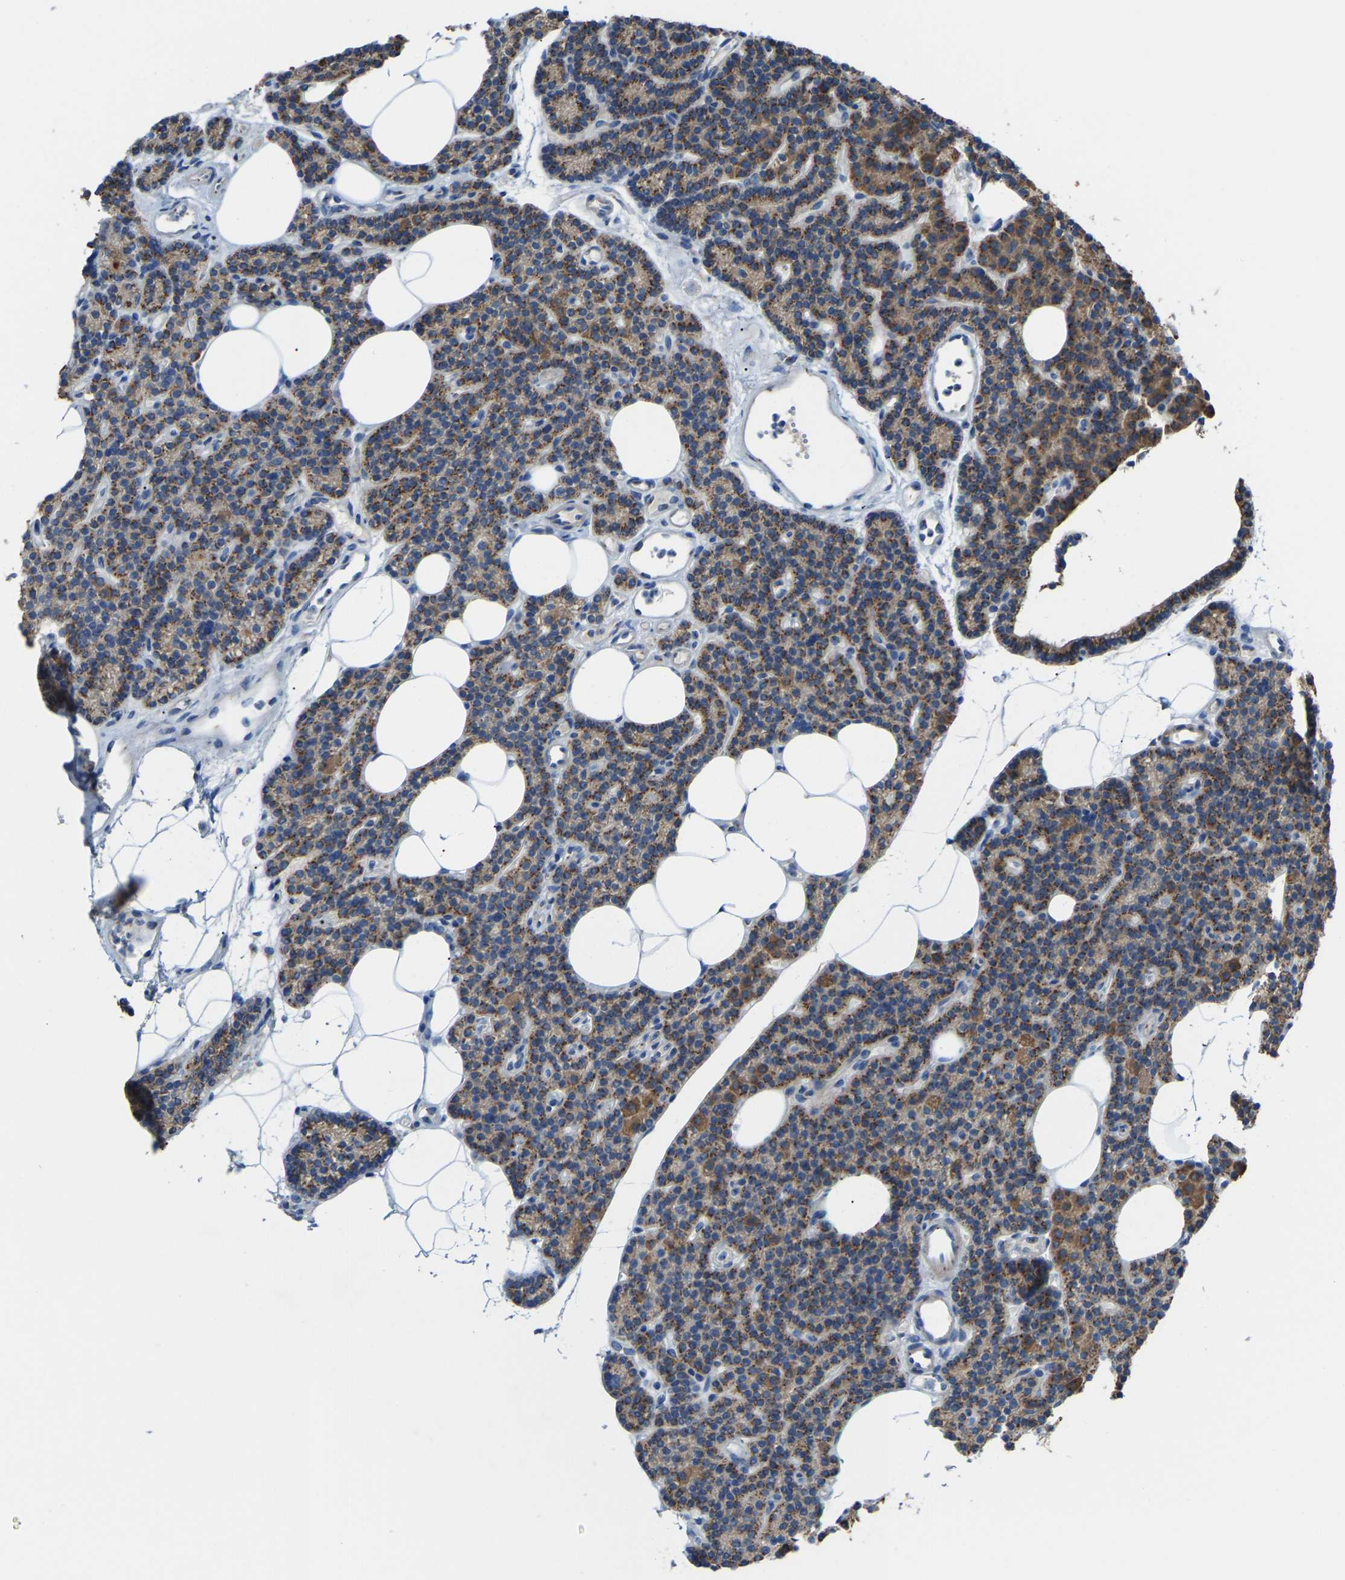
{"staining": {"intensity": "moderate", "quantity": ">75%", "location": "cytoplasmic/membranous"}, "tissue": "parathyroid gland", "cell_type": "Glandular cells", "image_type": "normal", "snomed": [{"axis": "morphology", "description": "Normal tissue, NOS"}, {"axis": "morphology", "description": "Adenoma, NOS"}, {"axis": "topography", "description": "Parathyroid gland"}], "caption": "This image demonstrates immunohistochemistry (IHC) staining of benign human parathyroid gland, with medium moderate cytoplasmic/membranous staining in about >75% of glandular cells.", "gene": "CANT1", "patient": {"sex": "female", "age": 43}}